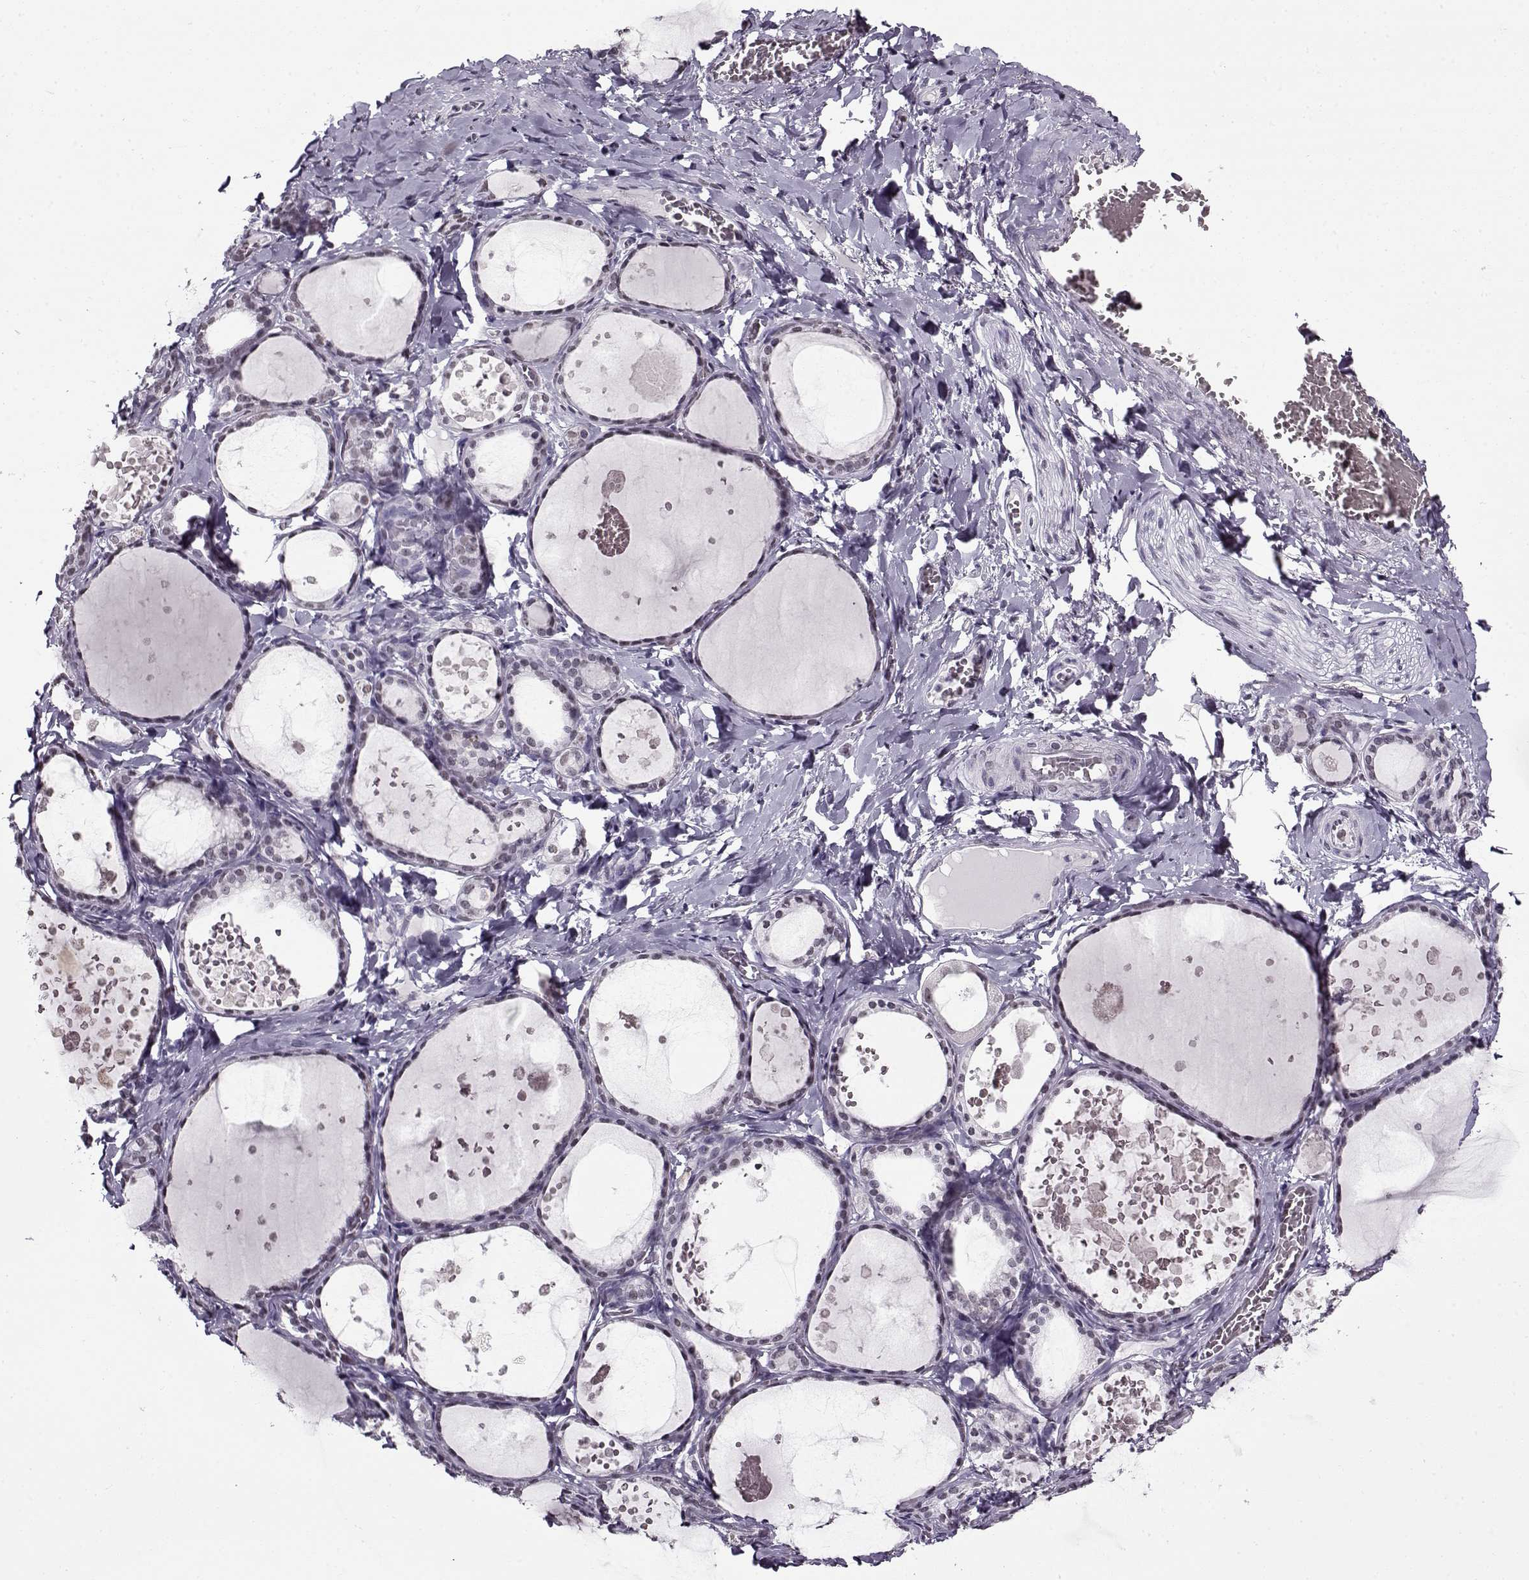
{"staining": {"intensity": "negative", "quantity": "none", "location": "none"}, "tissue": "thyroid gland", "cell_type": "Glandular cells", "image_type": "normal", "snomed": [{"axis": "morphology", "description": "Normal tissue, NOS"}, {"axis": "topography", "description": "Thyroid gland"}], "caption": "This is a photomicrograph of immunohistochemistry staining of unremarkable thyroid gland, which shows no positivity in glandular cells.", "gene": "PRMT8", "patient": {"sex": "female", "age": 56}}